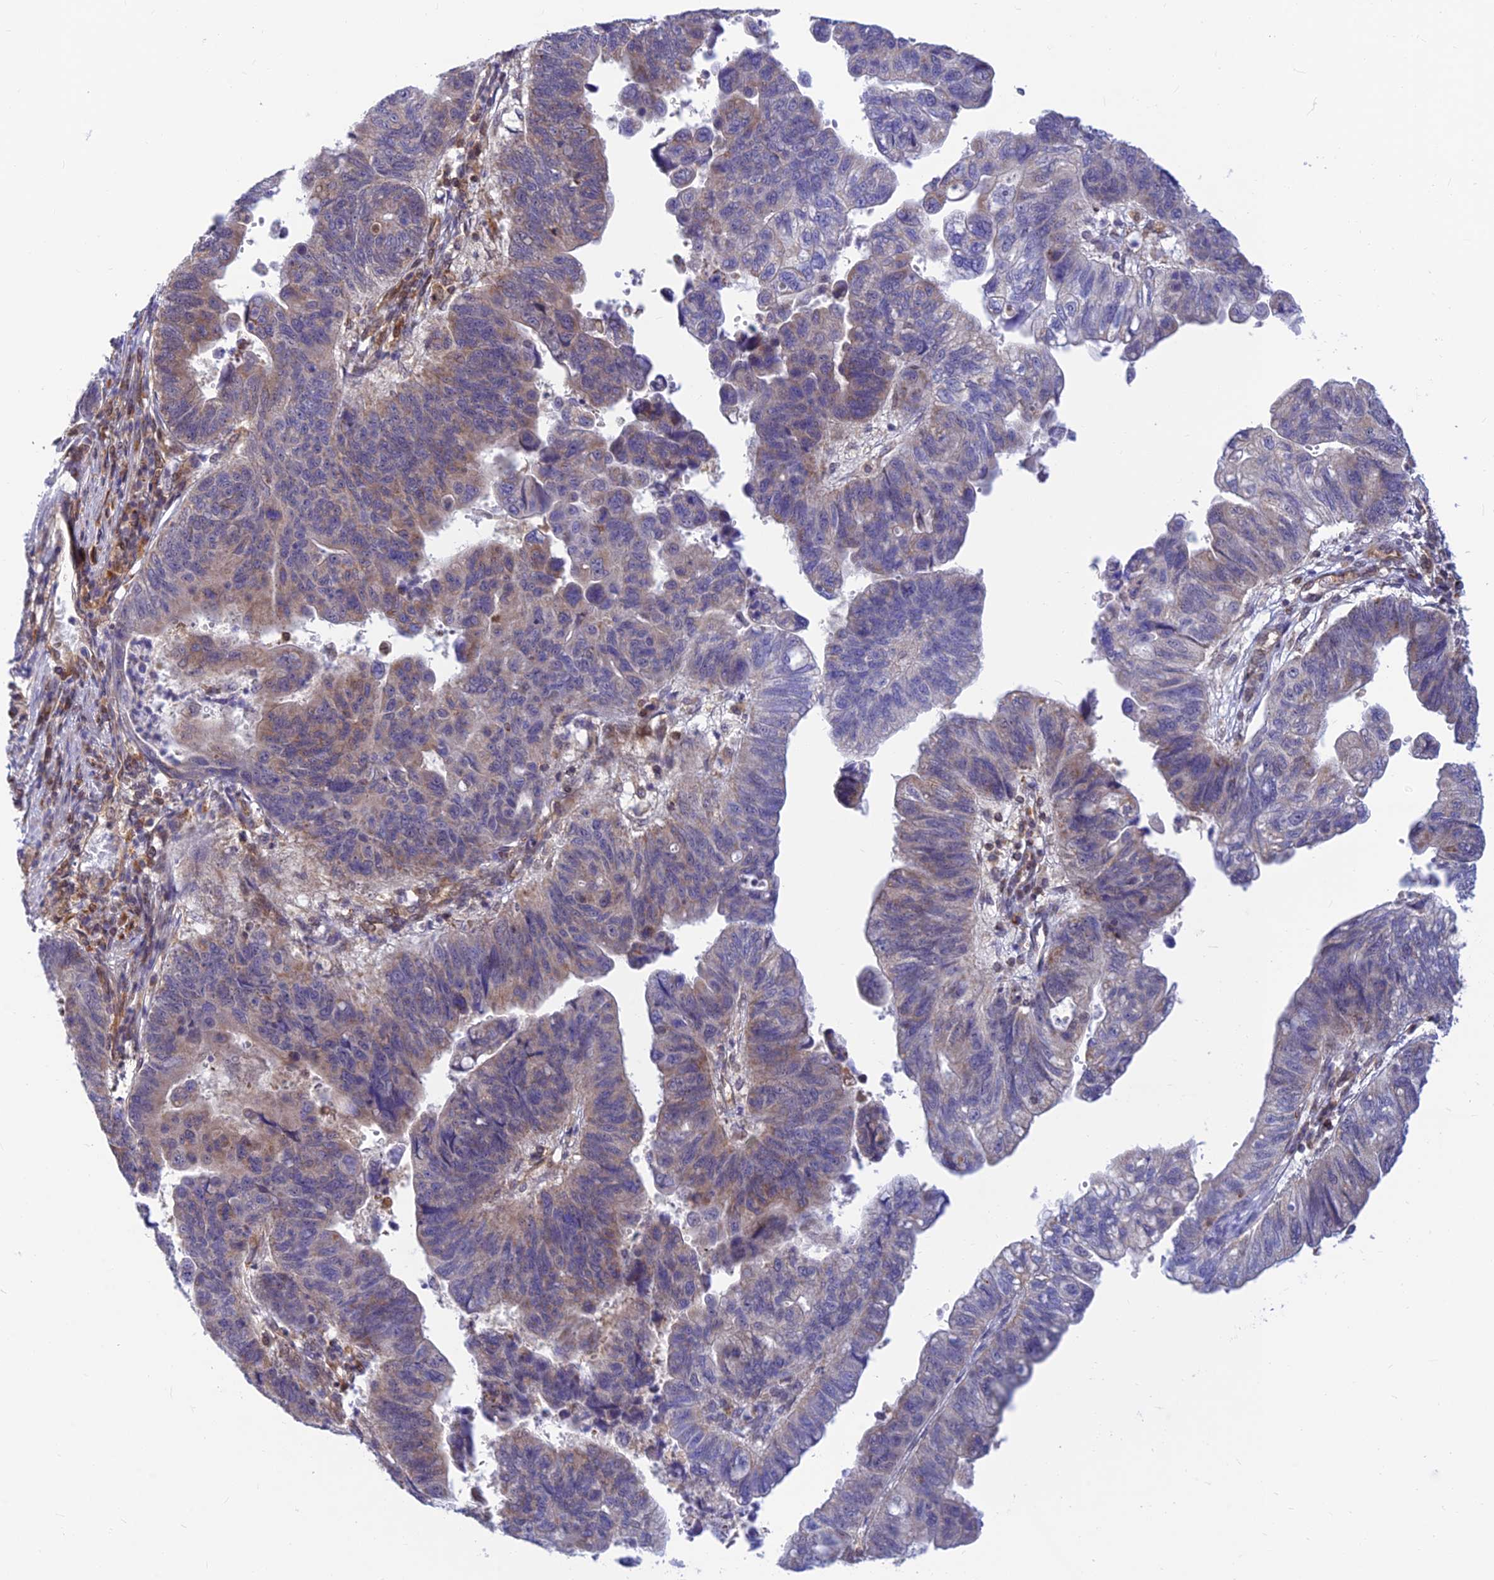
{"staining": {"intensity": "weak", "quantity": "25%-75%", "location": "cytoplasmic/membranous"}, "tissue": "stomach cancer", "cell_type": "Tumor cells", "image_type": "cancer", "snomed": [{"axis": "morphology", "description": "Adenocarcinoma, NOS"}, {"axis": "topography", "description": "Stomach"}], "caption": "An IHC histopathology image of neoplastic tissue is shown. Protein staining in brown labels weak cytoplasmic/membranous positivity in stomach cancer (adenocarcinoma) within tumor cells.", "gene": "LYSMD2", "patient": {"sex": "male", "age": 59}}